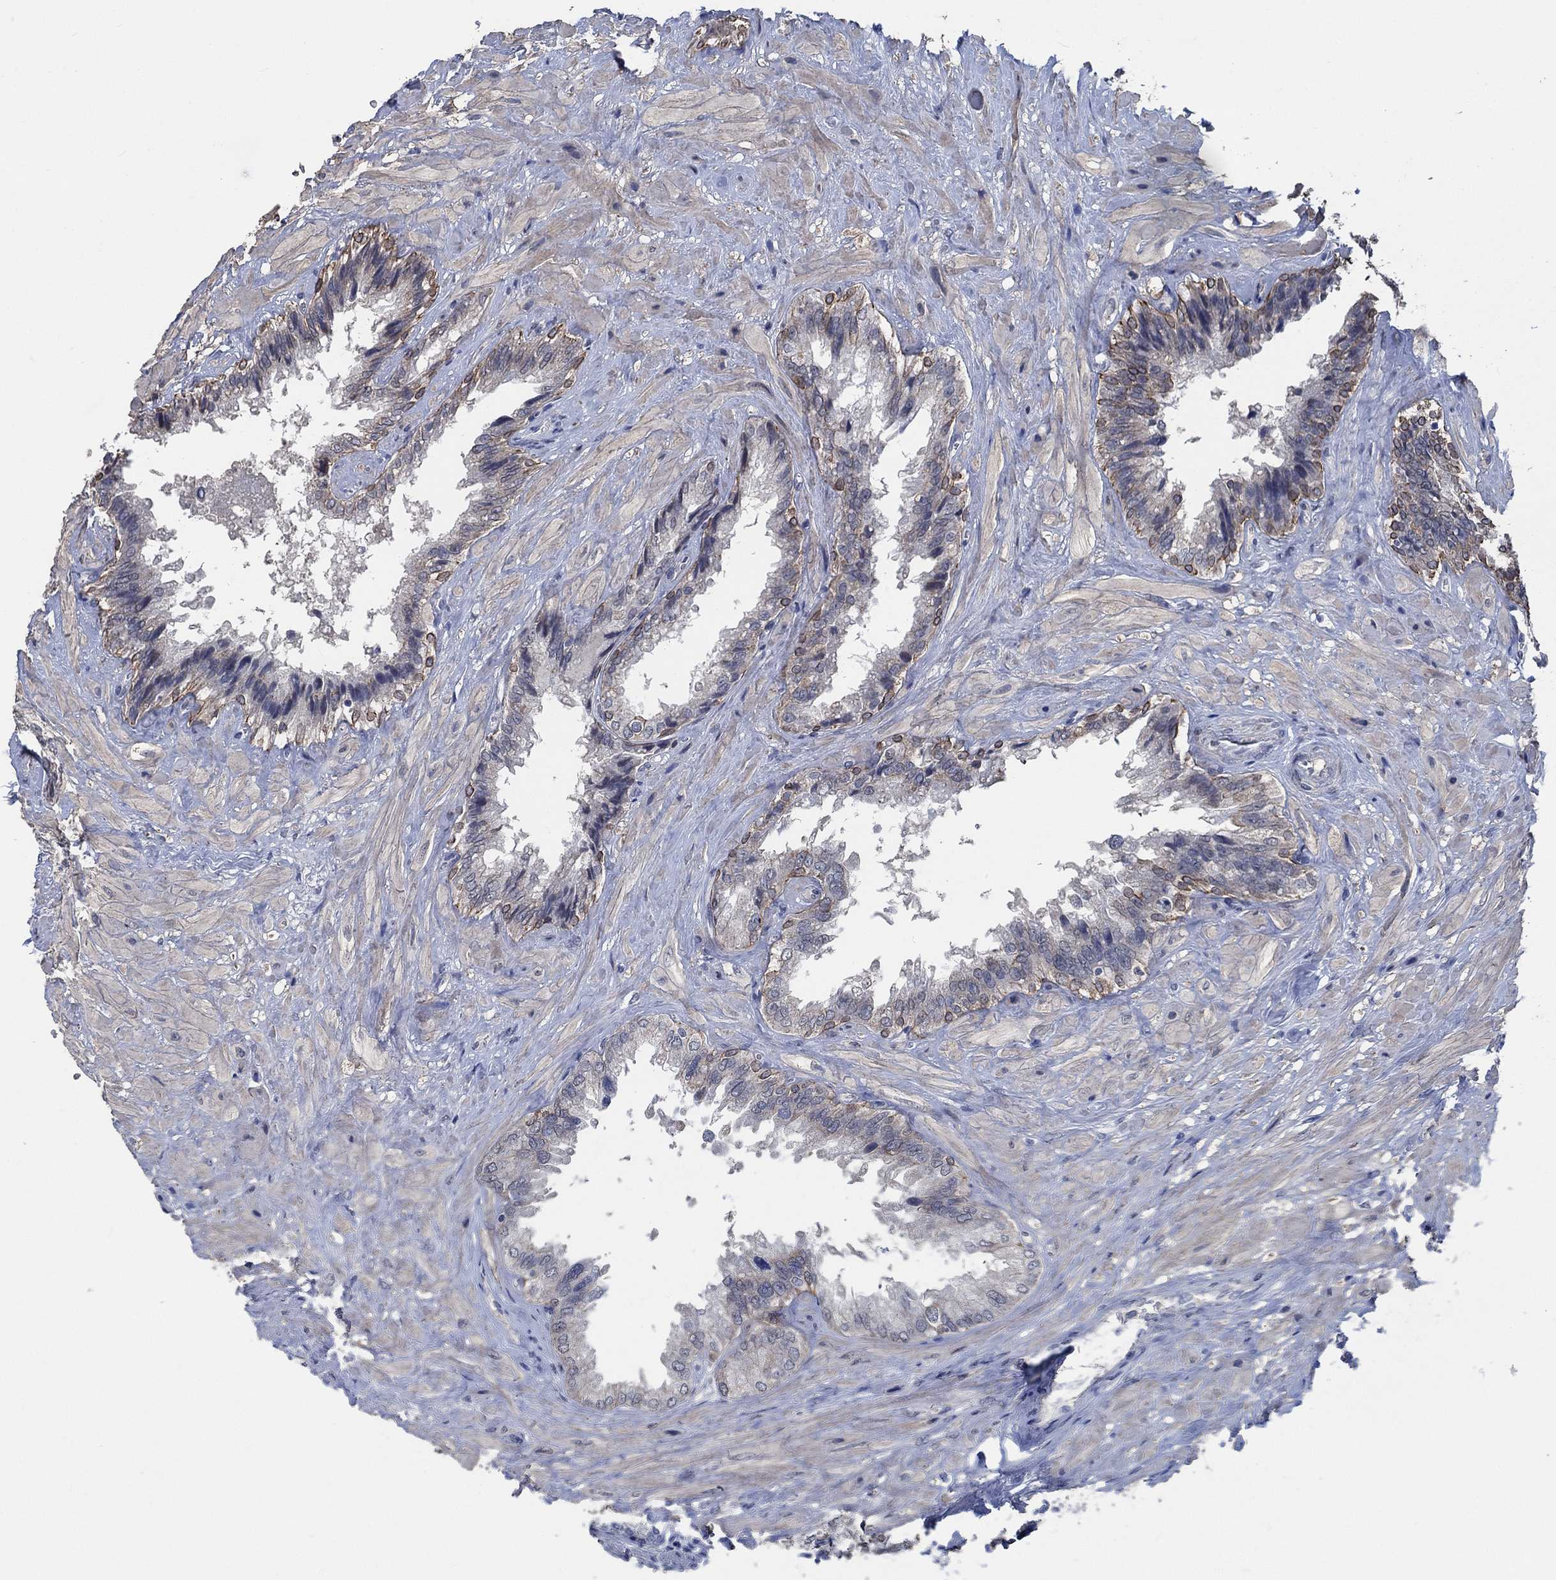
{"staining": {"intensity": "moderate", "quantity": "<25%", "location": "cytoplasmic/membranous"}, "tissue": "seminal vesicle", "cell_type": "Glandular cells", "image_type": "normal", "snomed": [{"axis": "morphology", "description": "Normal tissue, NOS"}, {"axis": "topography", "description": "Seminal veicle"}], "caption": "Immunohistochemical staining of benign human seminal vesicle exhibits low levels of moderate cytoplasmic/membranous staining in about <25% of glandular cells. Using DAB (3,3'-diaminobenzidine) (brown) and hematoxylin (blue) stains, captured at high magnification using brightfield microscopy.", "gene": "OBSCN", "patient": {"sex": "male", "age": 67}}